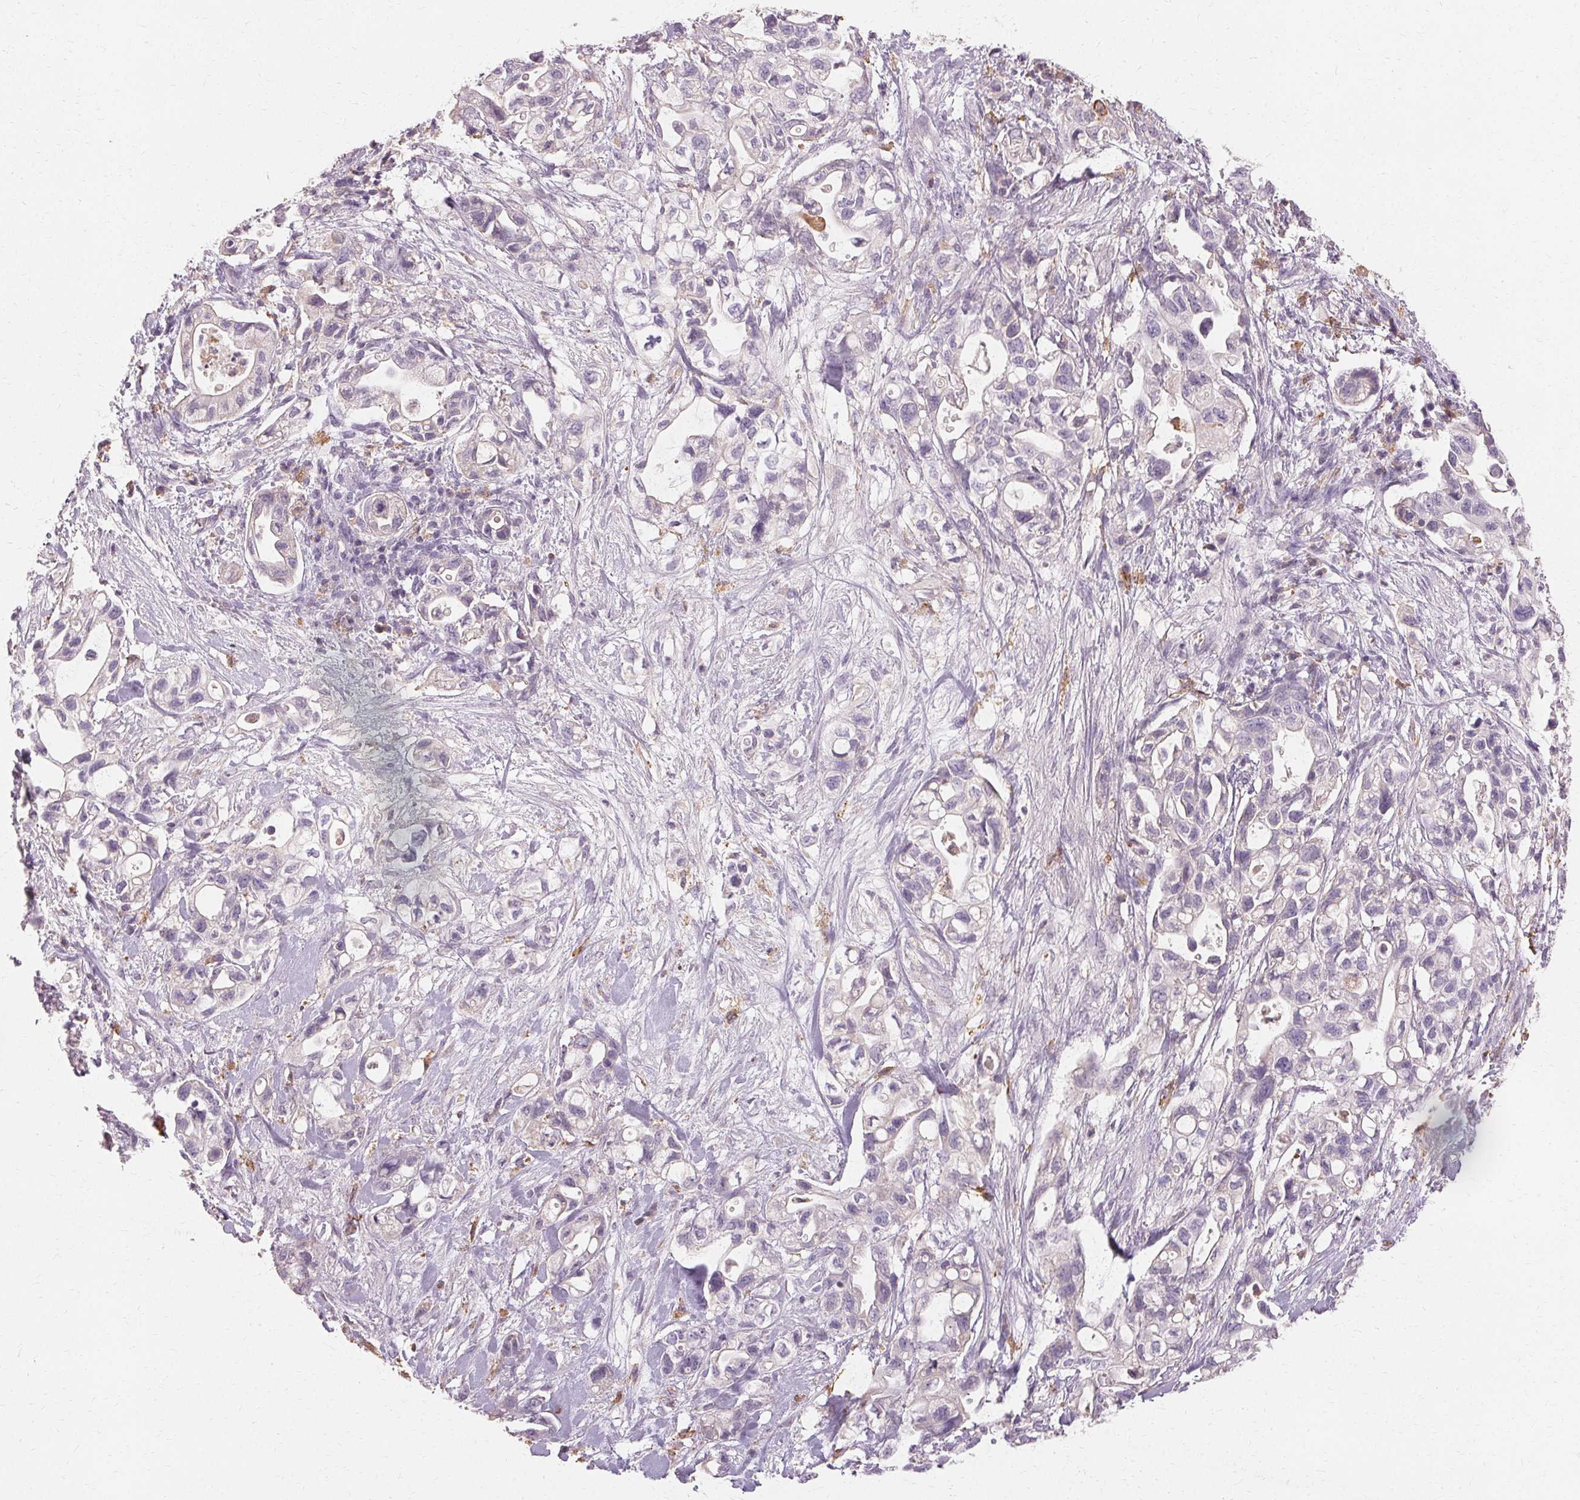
{"staining": {"intensity": "negative", "quantity": "none", "location": "none"}, "tissue": "pancreatic cancer", "cell_type": "Tumor cells", "image_type": "cancer", "snomed": [{"axis": "morphology", "description": "Adenocarcinoma, NOS"}, {"axis": "topography", "description": "Pancreas"}], "caption": "This is an immunohistochemistry image of human pancreatic adenocarcinoma. There is no positivity in tumor cells.", "gene": "IFNGR1", "patient": {"sex": "female", "age": 72}}